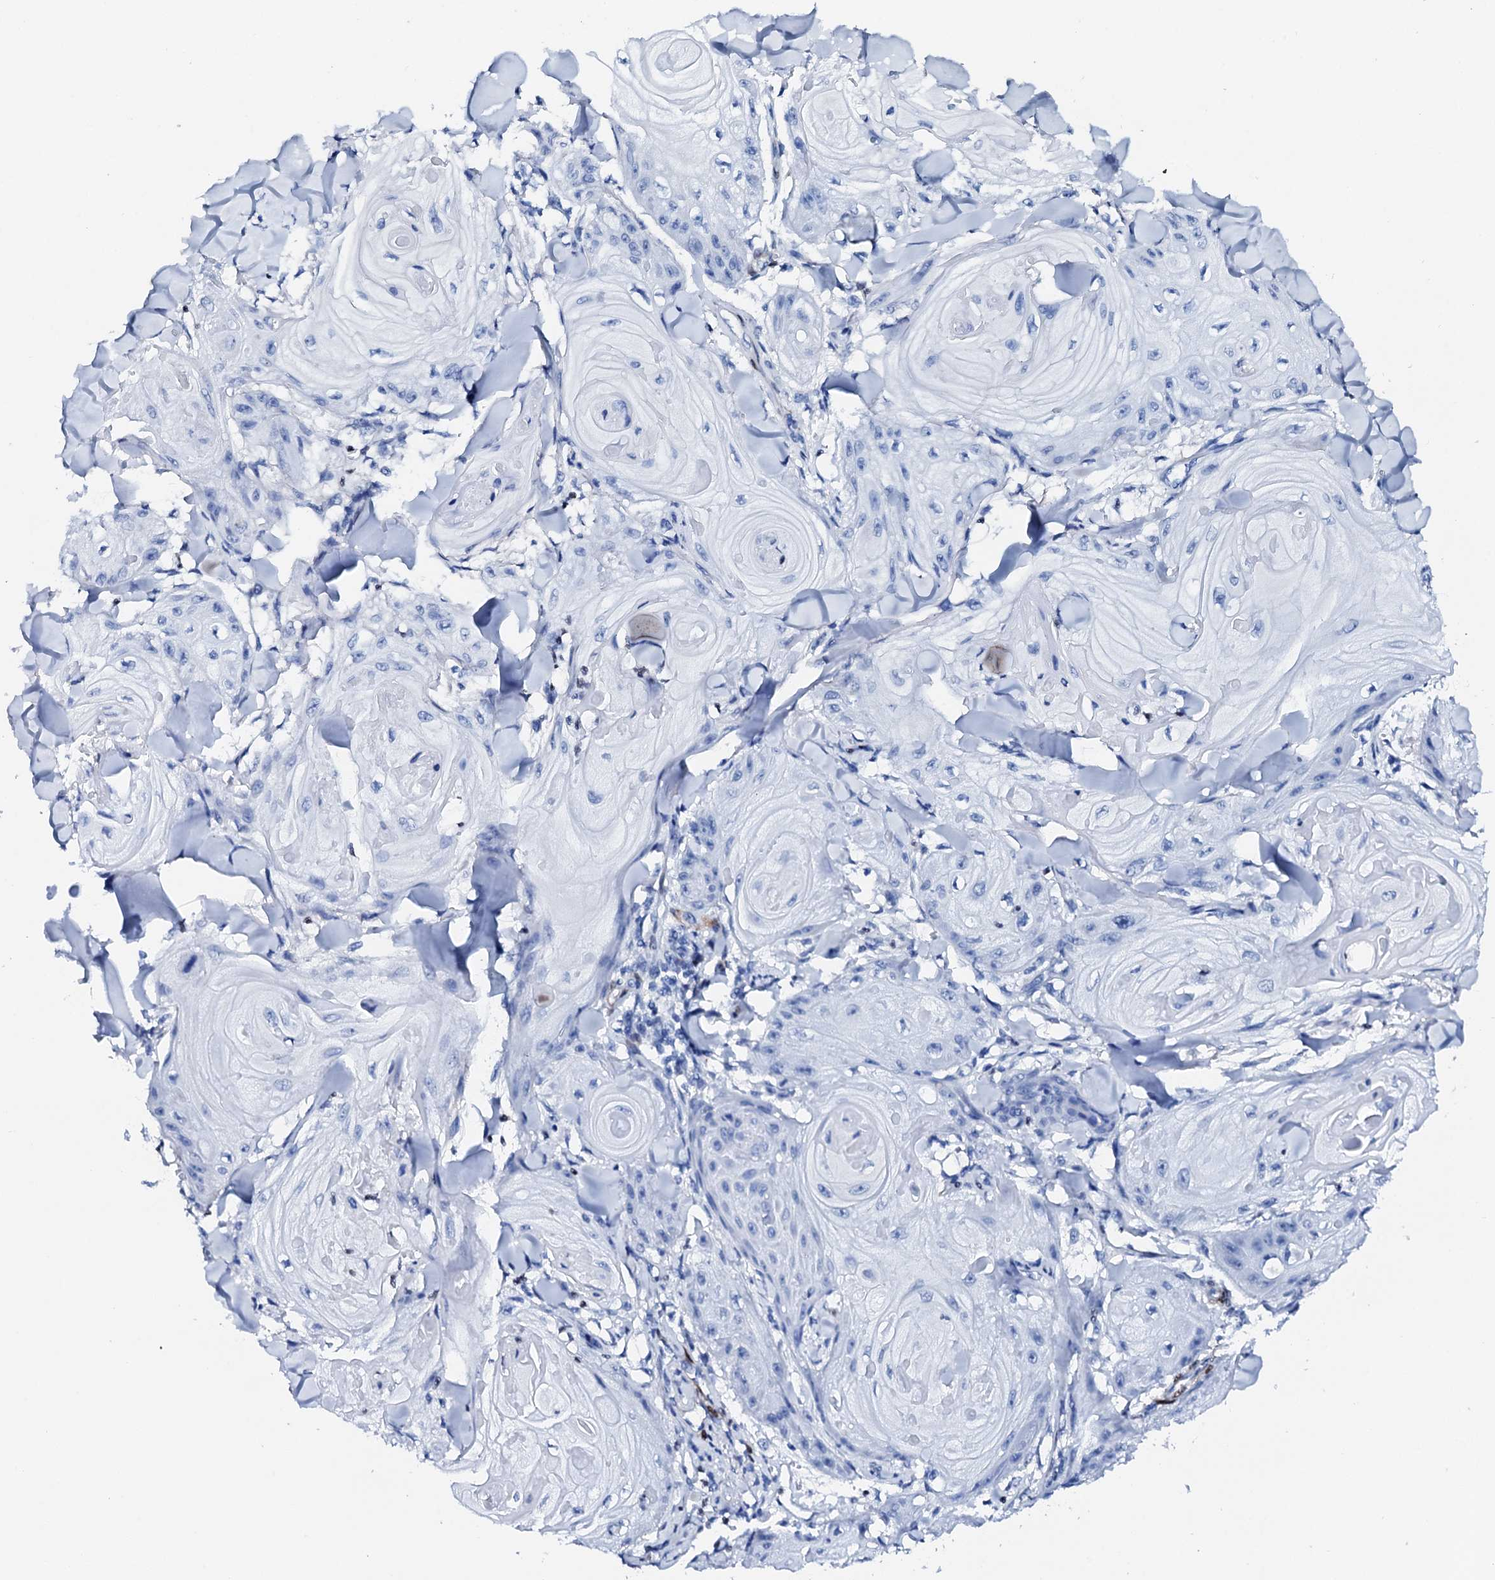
{"staining": {"intensity": "negative", "quantity": "none", "location": "none"}, "tissue": "skin cancer", "cell_type": "Tumor cells", "image_type": "cancer", "snomed": [{"axis": "morphology", "description": "Squamous cell carcinoma, NOS"}, {"axis": "topography", "description": "Skin"}], "caption": "Skin squamous cell carcinoma was stained to show a protein in brown. There is no significant positivity in tumor cells. (DAB (3,3'-diaminobenzidine) IHC visualized using brightfield microscopy, high magnification).", "gene": "NRIP2", "patient": {"sex": "male", "age": 74}}